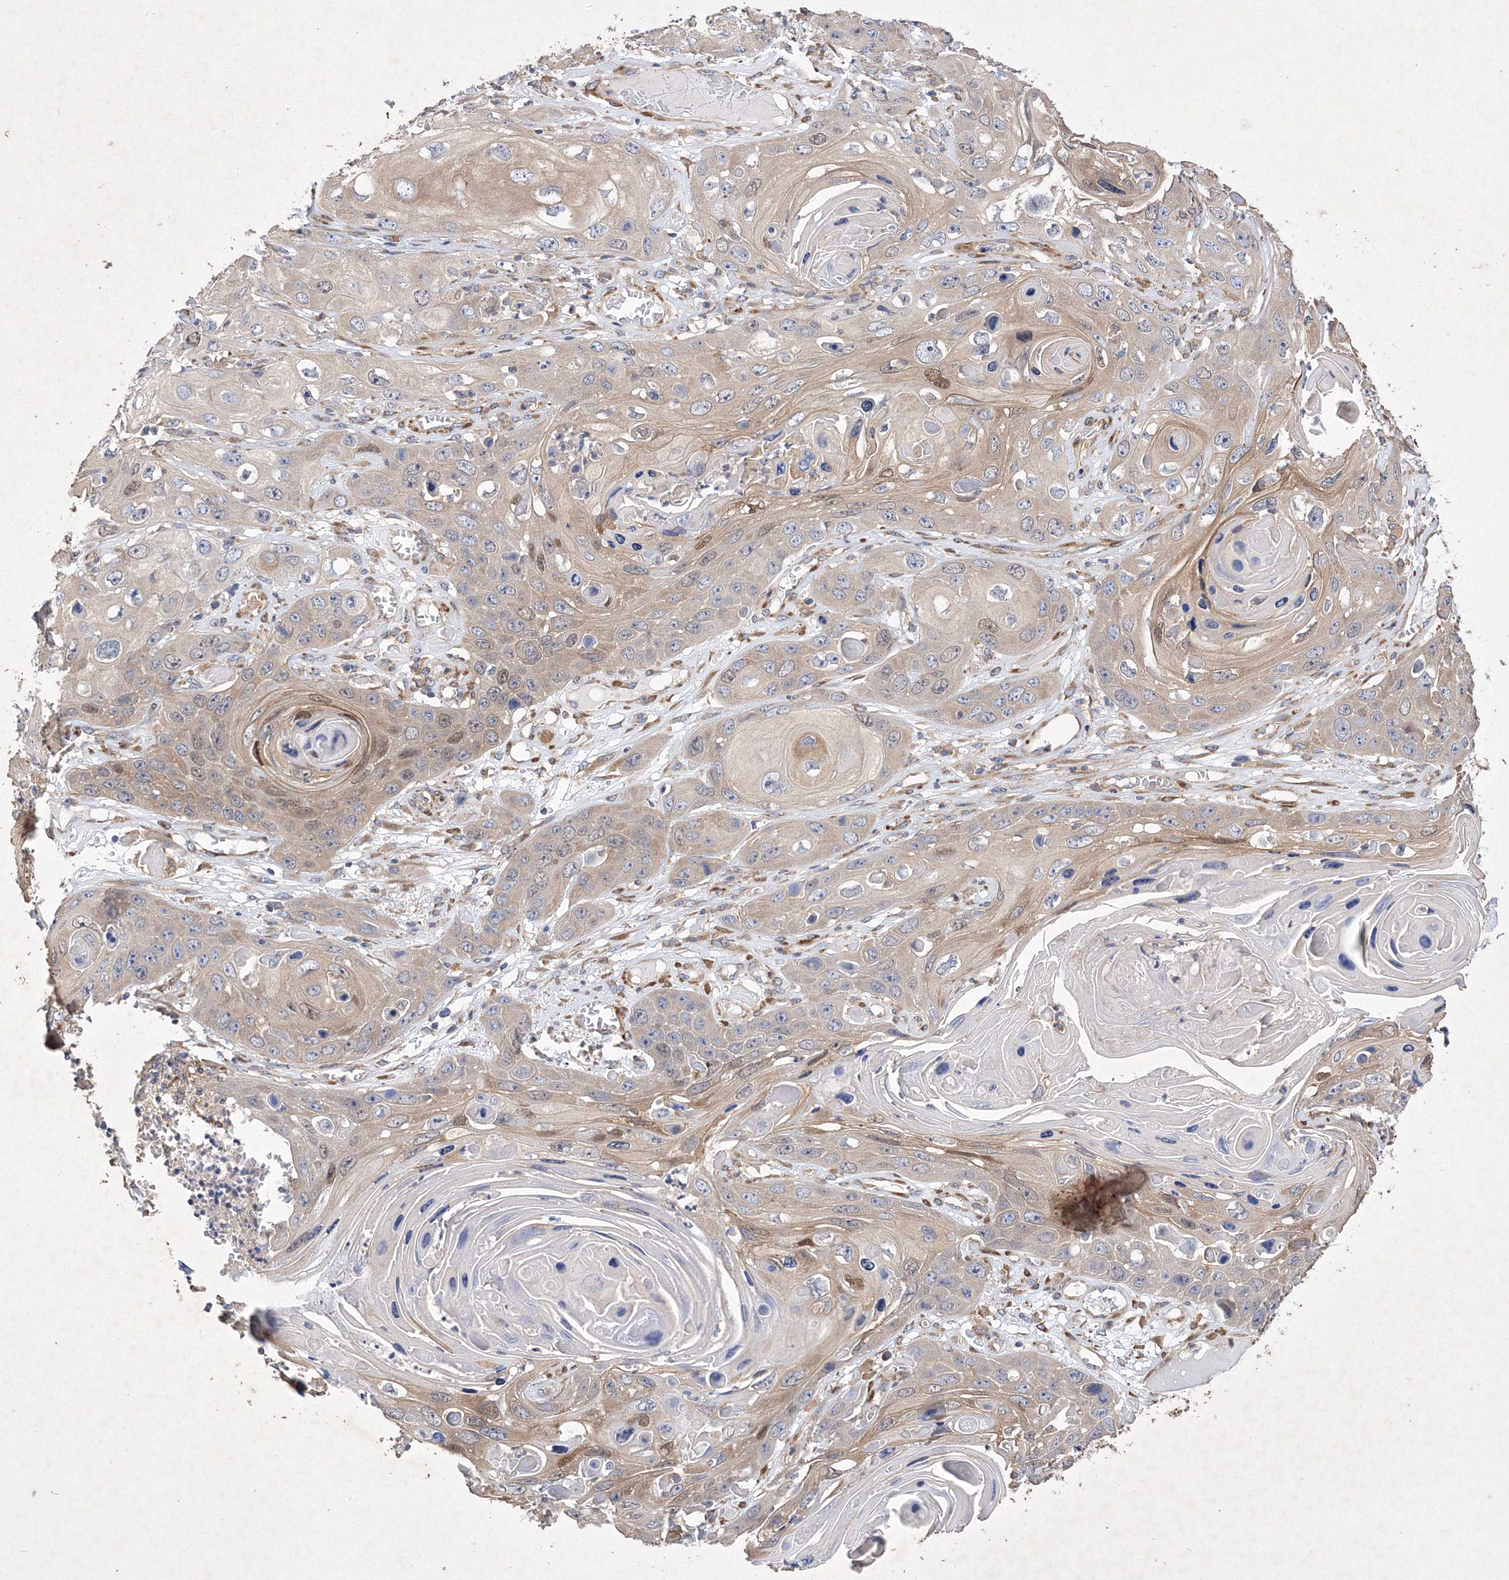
{"staining": {"intensity": "moderate", "quantity": "25%-75%", "location": "cytoplasmic/membranous"}, "tissue": "skin cancer", "cell_type": "Tumor cells", "image_type": "cancer", "snomed": [{"axis": "morphology", "description": "Squamous cell carcinoma, NOS"}, {"axis": "topography", "description": "Skin"}], "caption": "The photomicrograph displays immunohistochemical staining of skin squamous cell carcinoma. There is moderate cytoplasmic/membranous expression is identified in about 25%-75% of tumor cells. The staining was performed using DAB (3,3'-diaminobenzidine), with brown indicating positive protein expression. Nuclei are stained blue with hematoxylin.", "gene": "SNX18", "patient": {"sex": "male", "age": 55}}